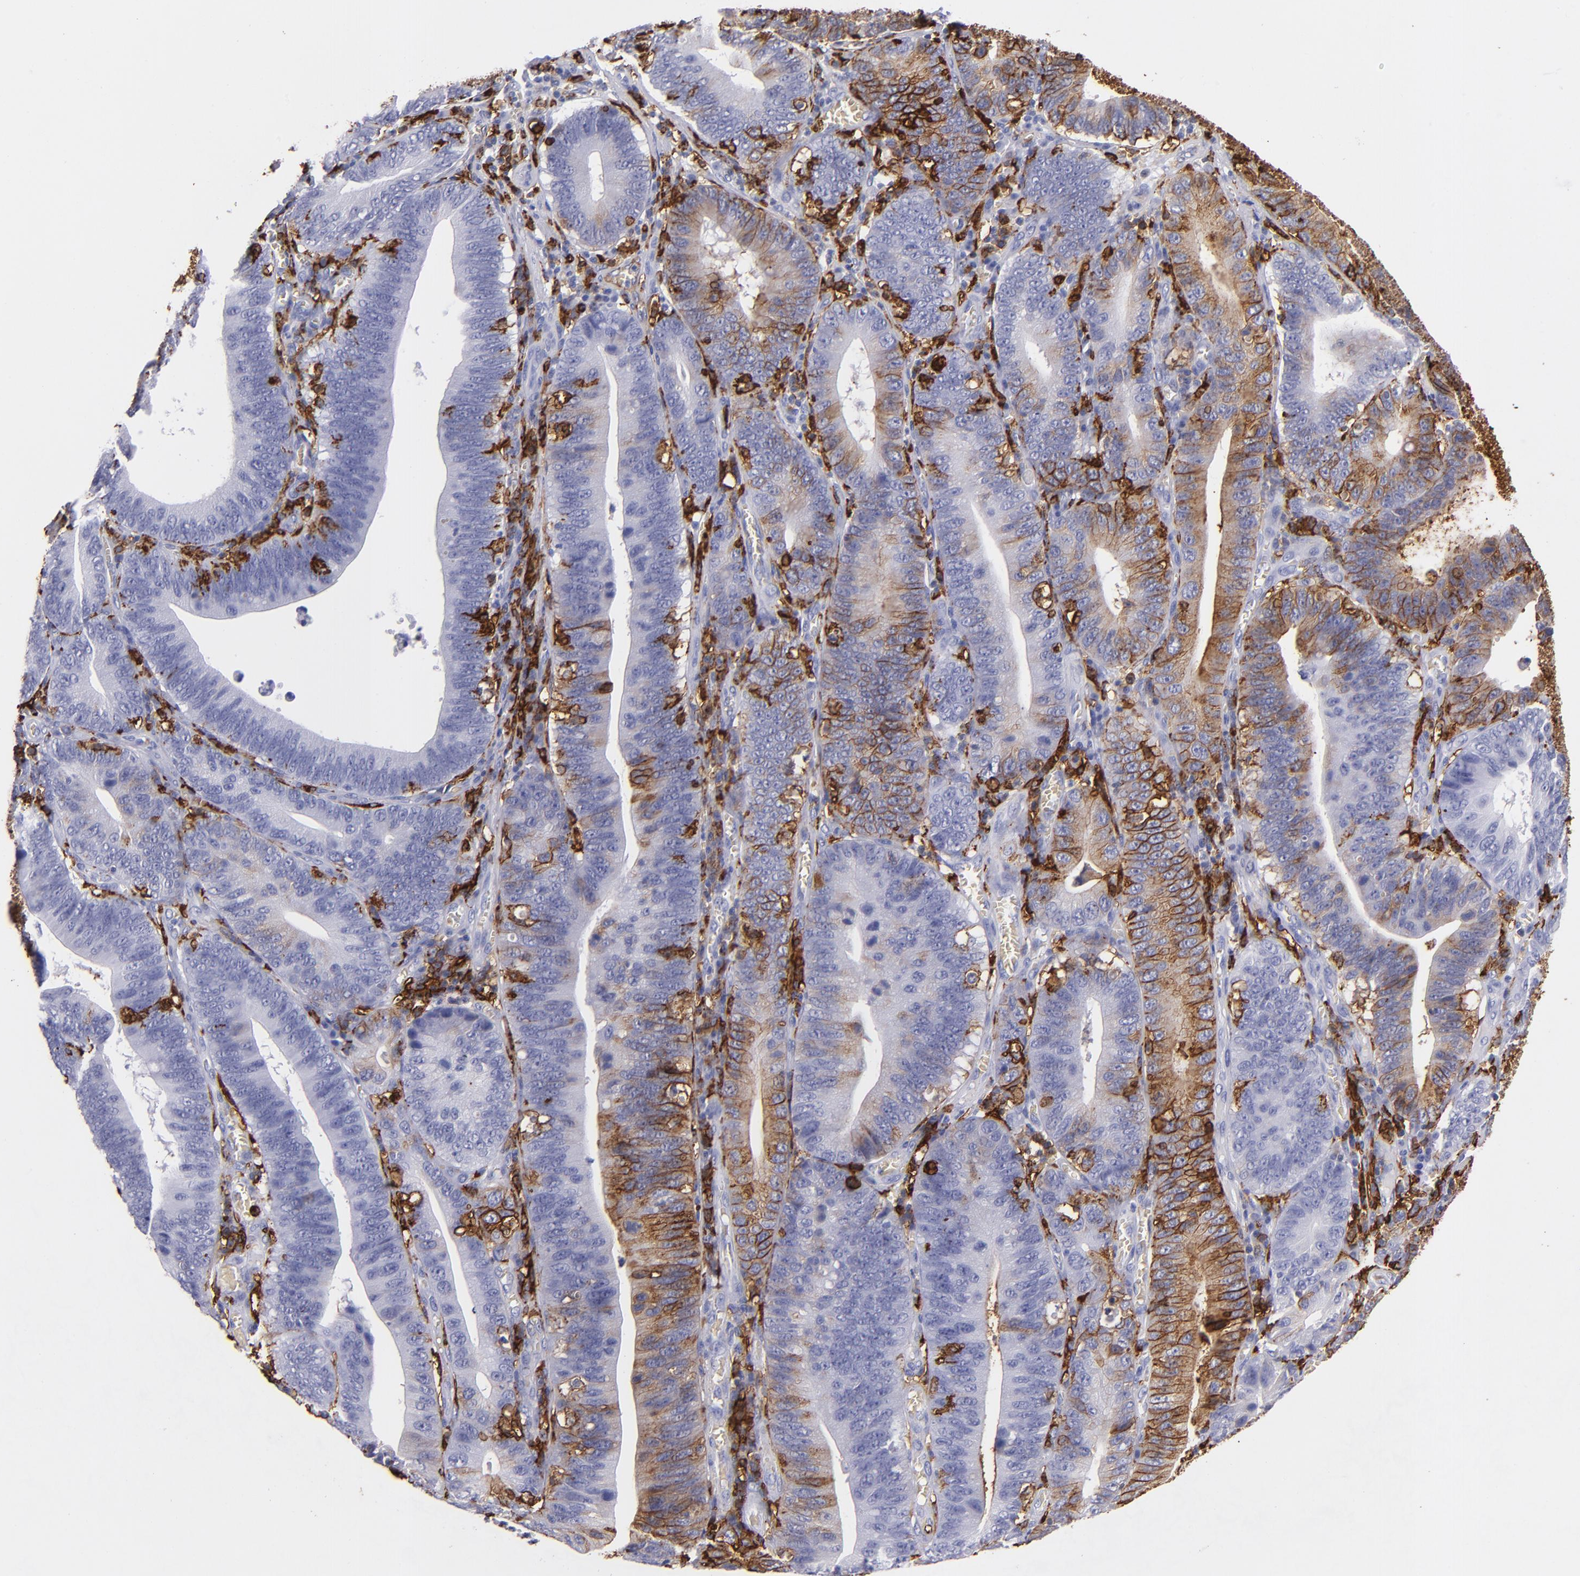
{"staining": {"intensity": "moderate", "quantity": "<25%", "location": "cytoplasmic/membranous"}, "tissue": "stomach cancer", "cell_type": "Tumor cells", "image_type": "cancer", "snomed": [{"axis": "morphology", "description": "Adenocarcinoma, NOS"}, {"axis": "topography", "description": "Stomach"}, {"axis": "topography", "description": "Gastric cardia"}], "caption": "The immunohistochemical stain shows moderate cytoplasmic/membranous staining in tumor cells of stomach adenocarcinoma tissue. (Brightfield microscopy of DAB IHC at high magnification).", "gene": "HLA-DRA", "patient": {"sex": "male", "age": 59}}